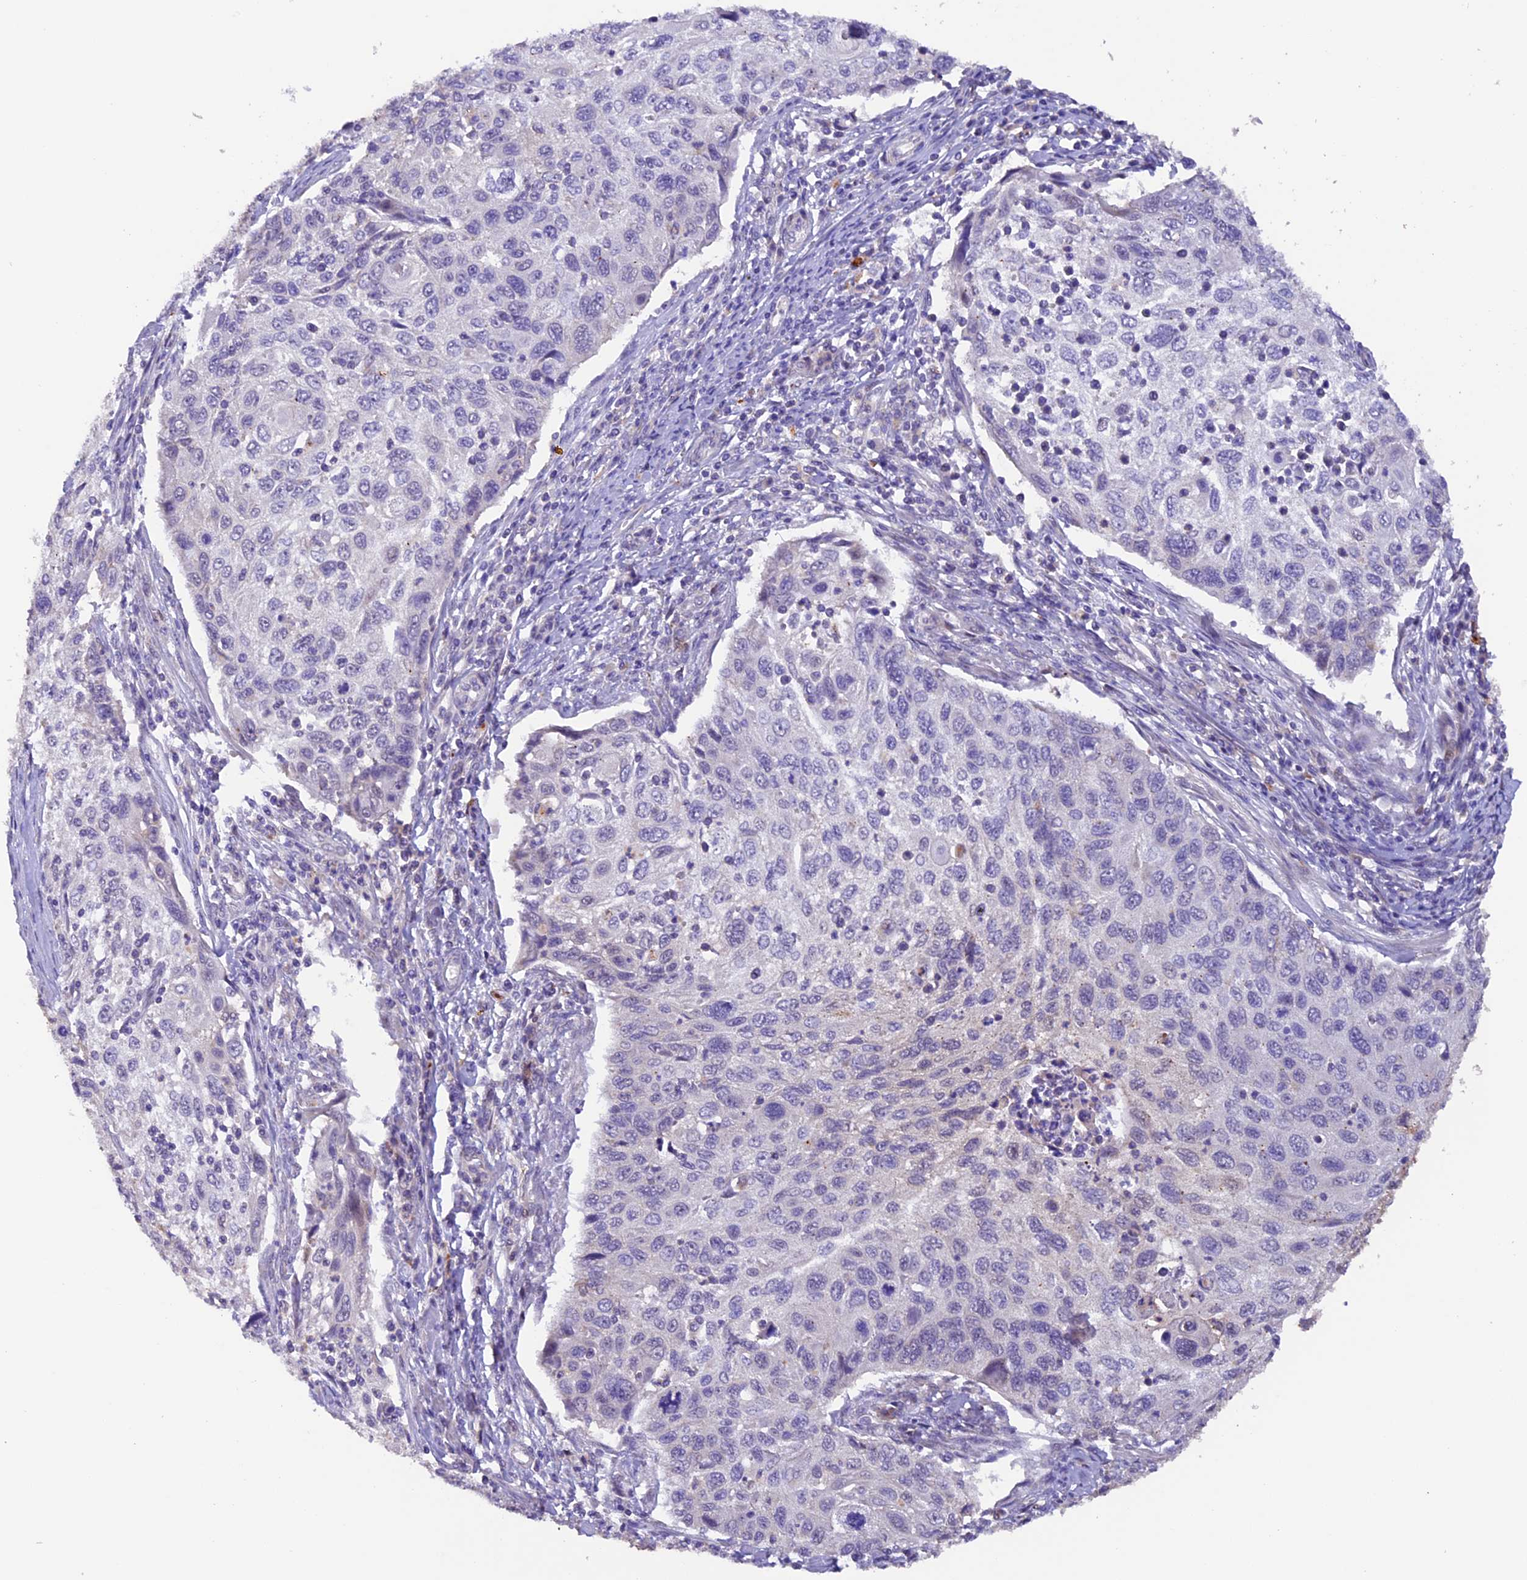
{"staining": {"intensity": "negative", "quantity": "none", "location": "none"}, "tissue": "cervical cancer", "cell_type": "Tumor cells", "image_type": "cancer", "snomed": [{"axis": "morphology", "description": "Squamous cell carcinoma, NOS"}, {"axis": "topography", "description": "Cervix"}], "caption": "Immunohistochemical staining of human cervical cancer (squamous cell carcinoma) demonstrates no significant expression in tumor cells.", "gene": "NCK2", "patient": {"sex": "female", "age": 70}}